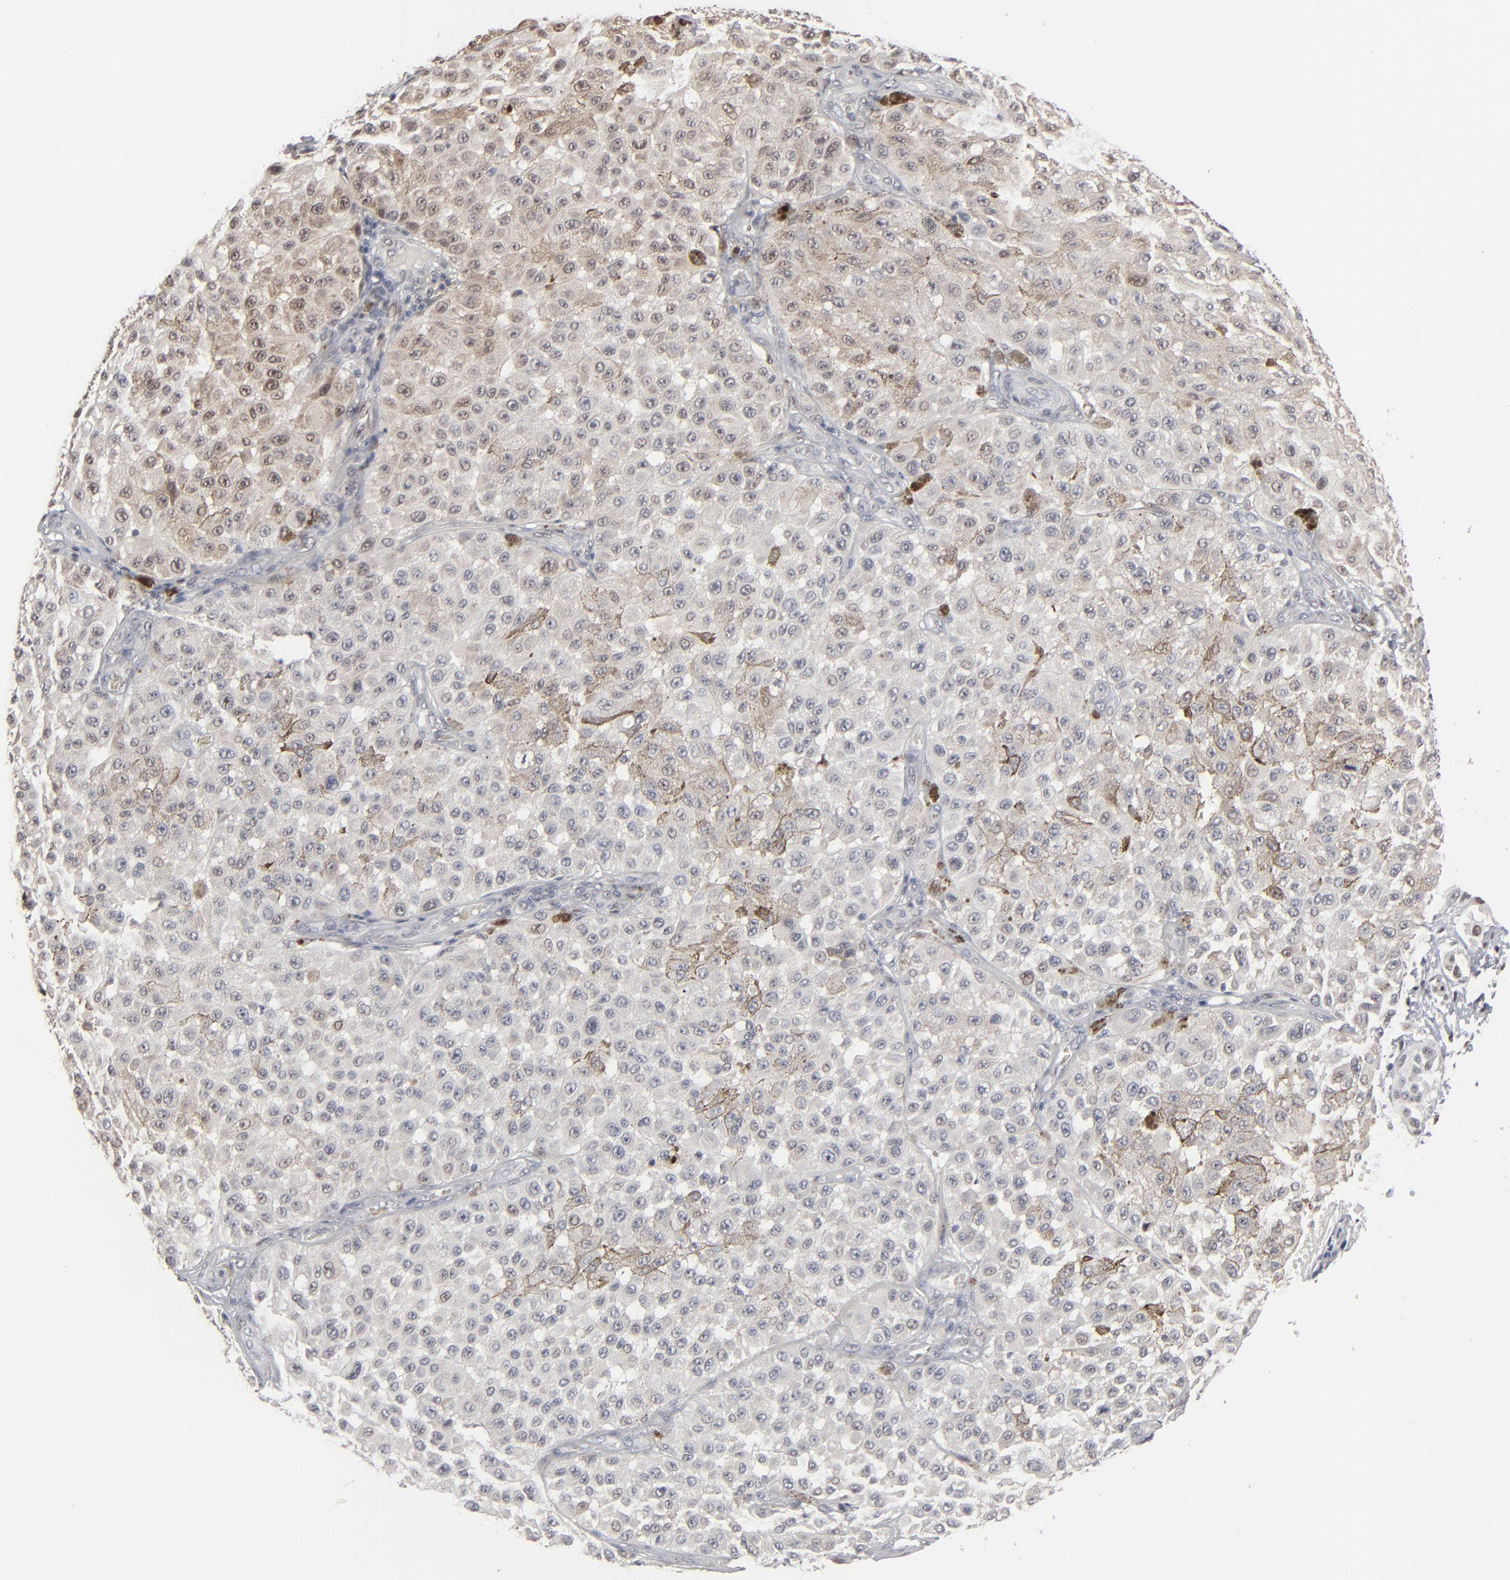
{"staining": {"intensity": "weak", "quantity": ">75%", "location": "cytoplasmic/membranous"}, "tissue": "melanoma", "cell_type": "Tumor cells", "image_type": "cancer", "snomed": [{"axis": "morphology", "description": "Malignant melanoma, NOS"}, {"axis": "topography", "description": "Skin"}], "caption": "Human melanoma stained with a brown dye demonstrates weak cytoplasmic/membranous positive staining in approximately >75% of tumor cells.", "gene": "IRF9", "patient": {"sex": "female", "age": 64}}